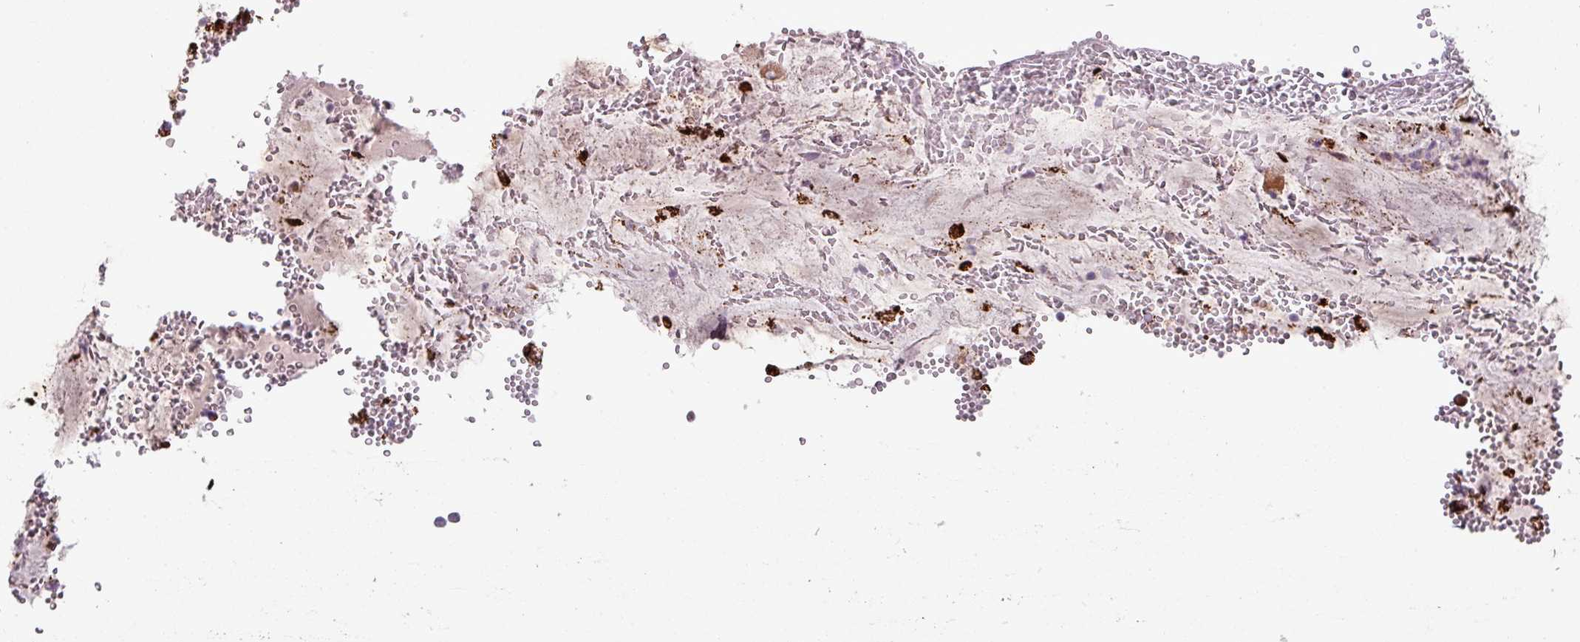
{"staining": {"intensity": "strong", "quantity": ">75%", "location": "cytoplasmic/membranous"}, "tissue": "stomach", "cell_type": "Glandular cells", "image_type": "normal", "snomed": [{"axis": "morphology", "description": "Normal tissue, NOS"}, {"axis": "topography", "description": "Stomach, upper"}], "caption": "Strong cytoplasmic/membranous protein staining is present in about >75% of glandular cells in stomach. The protein of interest is stained brown, and the nuclei are stained in blue (DAB IHC with brightfield microscopy, high magnification).", "gene": "ZNF667", "patient": {"sex": "male", "age": 52}}